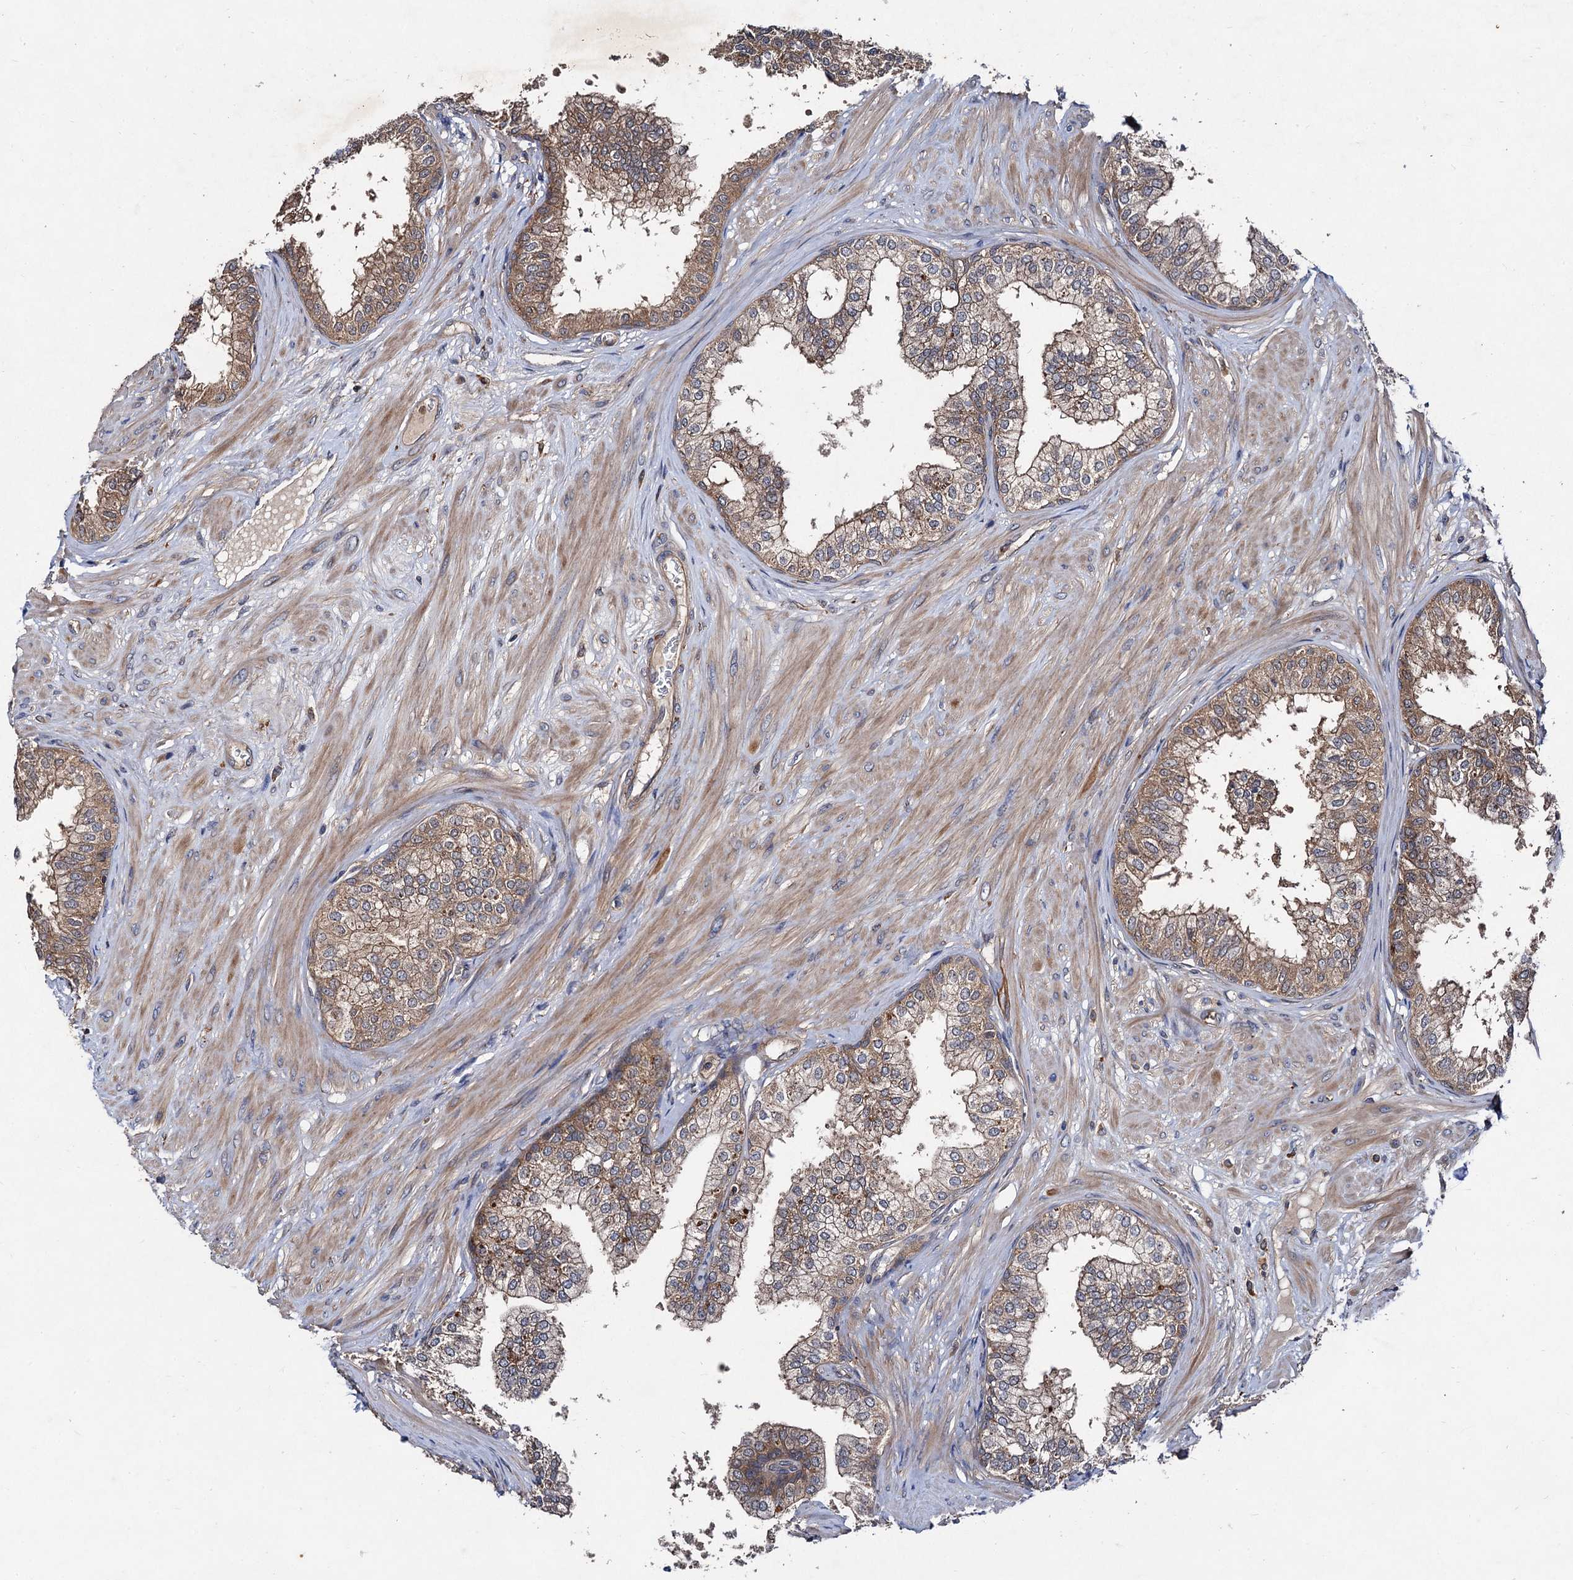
{"staining": {"intensity": "strong", "quantity": "25%-75%", "location": "cytoplasmic/membranous"}, "tissue": "prostate", "cell_type": "Glandular cells", "image_type": "normal", "snomed": [{"axis": "morphology", "description": "Normal tissue, NOS"}, {"axis": "topography", "description": "Prostate"}], "caption": "Immunohistochemistry (IHC) image of normal human prostate stained for a protein (brown), which shows high levels of strong cytoplasmic/membranous staining in about 25%-75% of glandular cells.", "gene": "VPS29", "patient": {"sex": "male", "age": 60}}